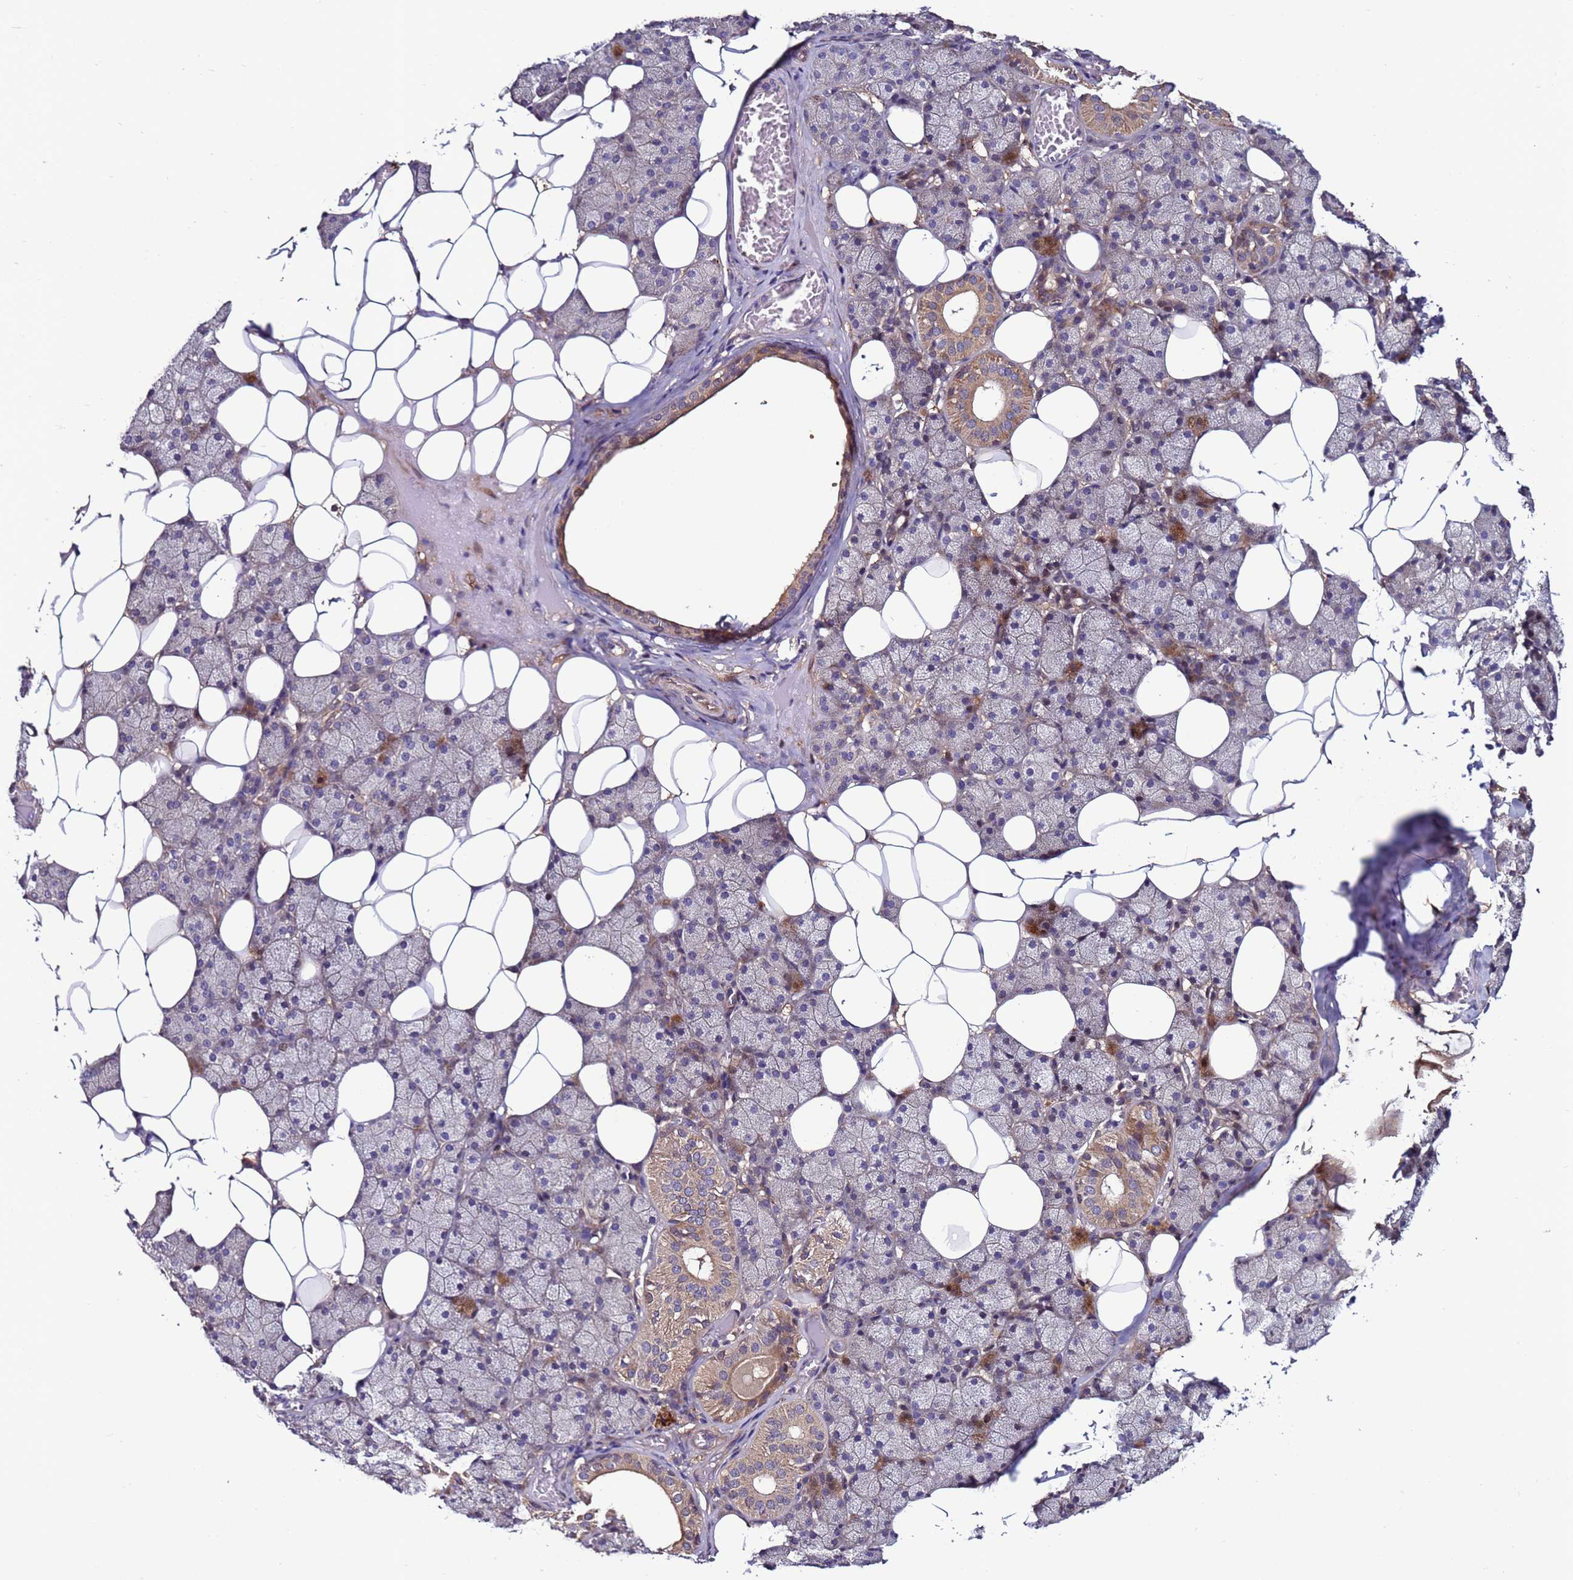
{"staining": {"intensity": "moderate", "quantity": "<25%", "location": "cytoplasmic/membranous"}, "tissue": "salivary gland", "cell_type": "Glandular cells", "image_type": "normal", "snomed": [{"axis": "morphology", "description": "Normal tissue, NOS"}, {"axis": "topography", "description": "Salivary gland"}], "caption": "This is an image of immunohistochemistry staining of unremarkable salivary gland, which shows moderate expression in the cytoplasmic/membranous of glandular cells.", "gene": "C8G", "patient": {"sex": "female", "age": 33}}